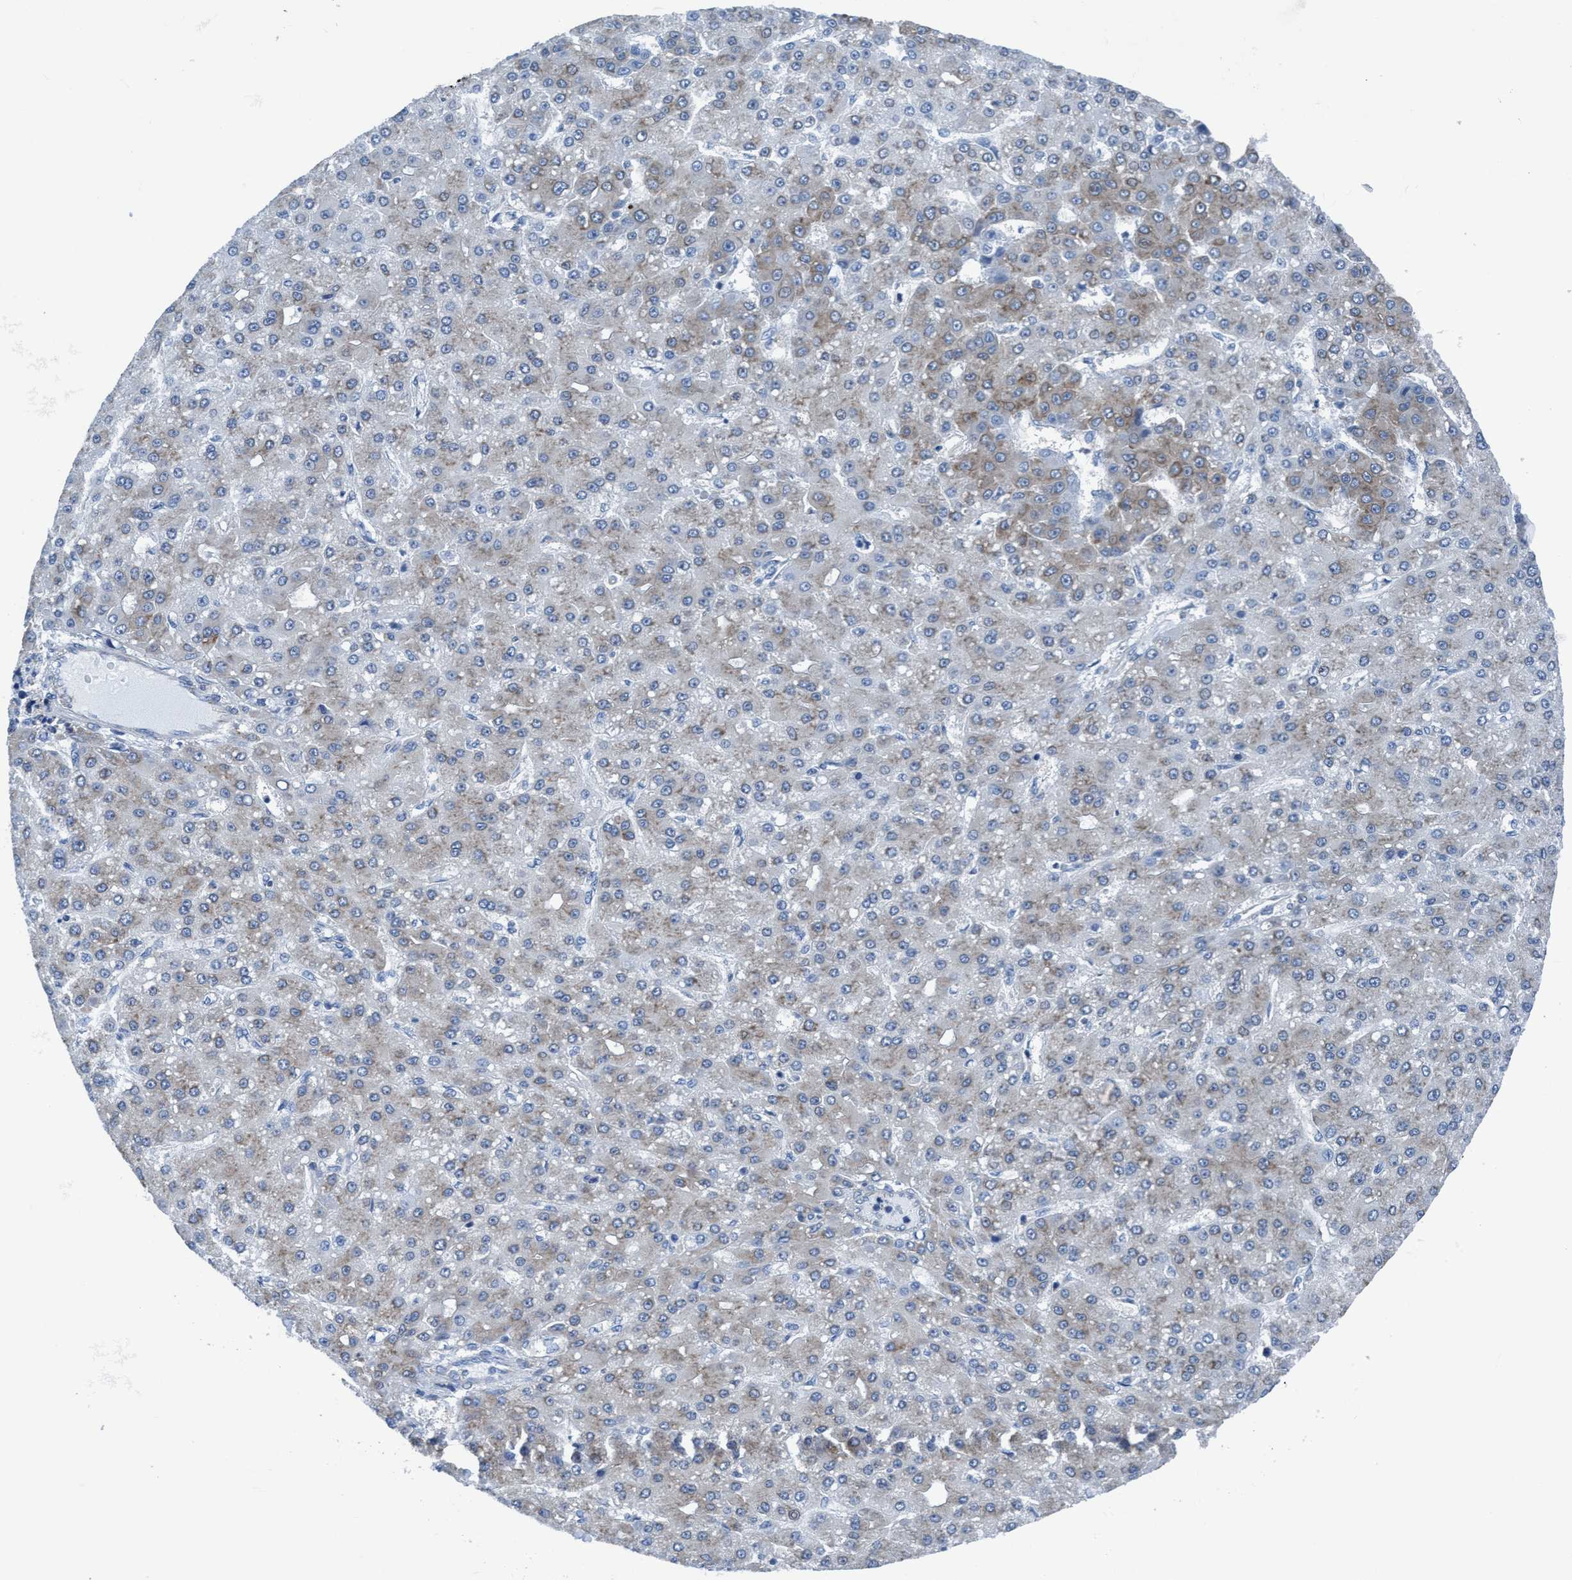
{"staining": {"intensity": "weak", "quantity": "25%-75%", "location": "cytoplasmic/membranous"}, "tissue": "liver cancer", "cell_type": "Tumor cells", "image_type": "cancer", "snomed": [{"axis": "morphology", "description": "Carcinoma, Hepatocellular, NOS"}, {"axis": "topography", "description": "Liver"}], "caption": "A brown stain highlights weak cytoplasmic/membranous staining of a protein in human liver cancer tumor cells. The protein of interest is shown in brown color, while the nuclei are stained blue.", "gene": "NMT1", "patient": {"sex": "male", "age": 67}}